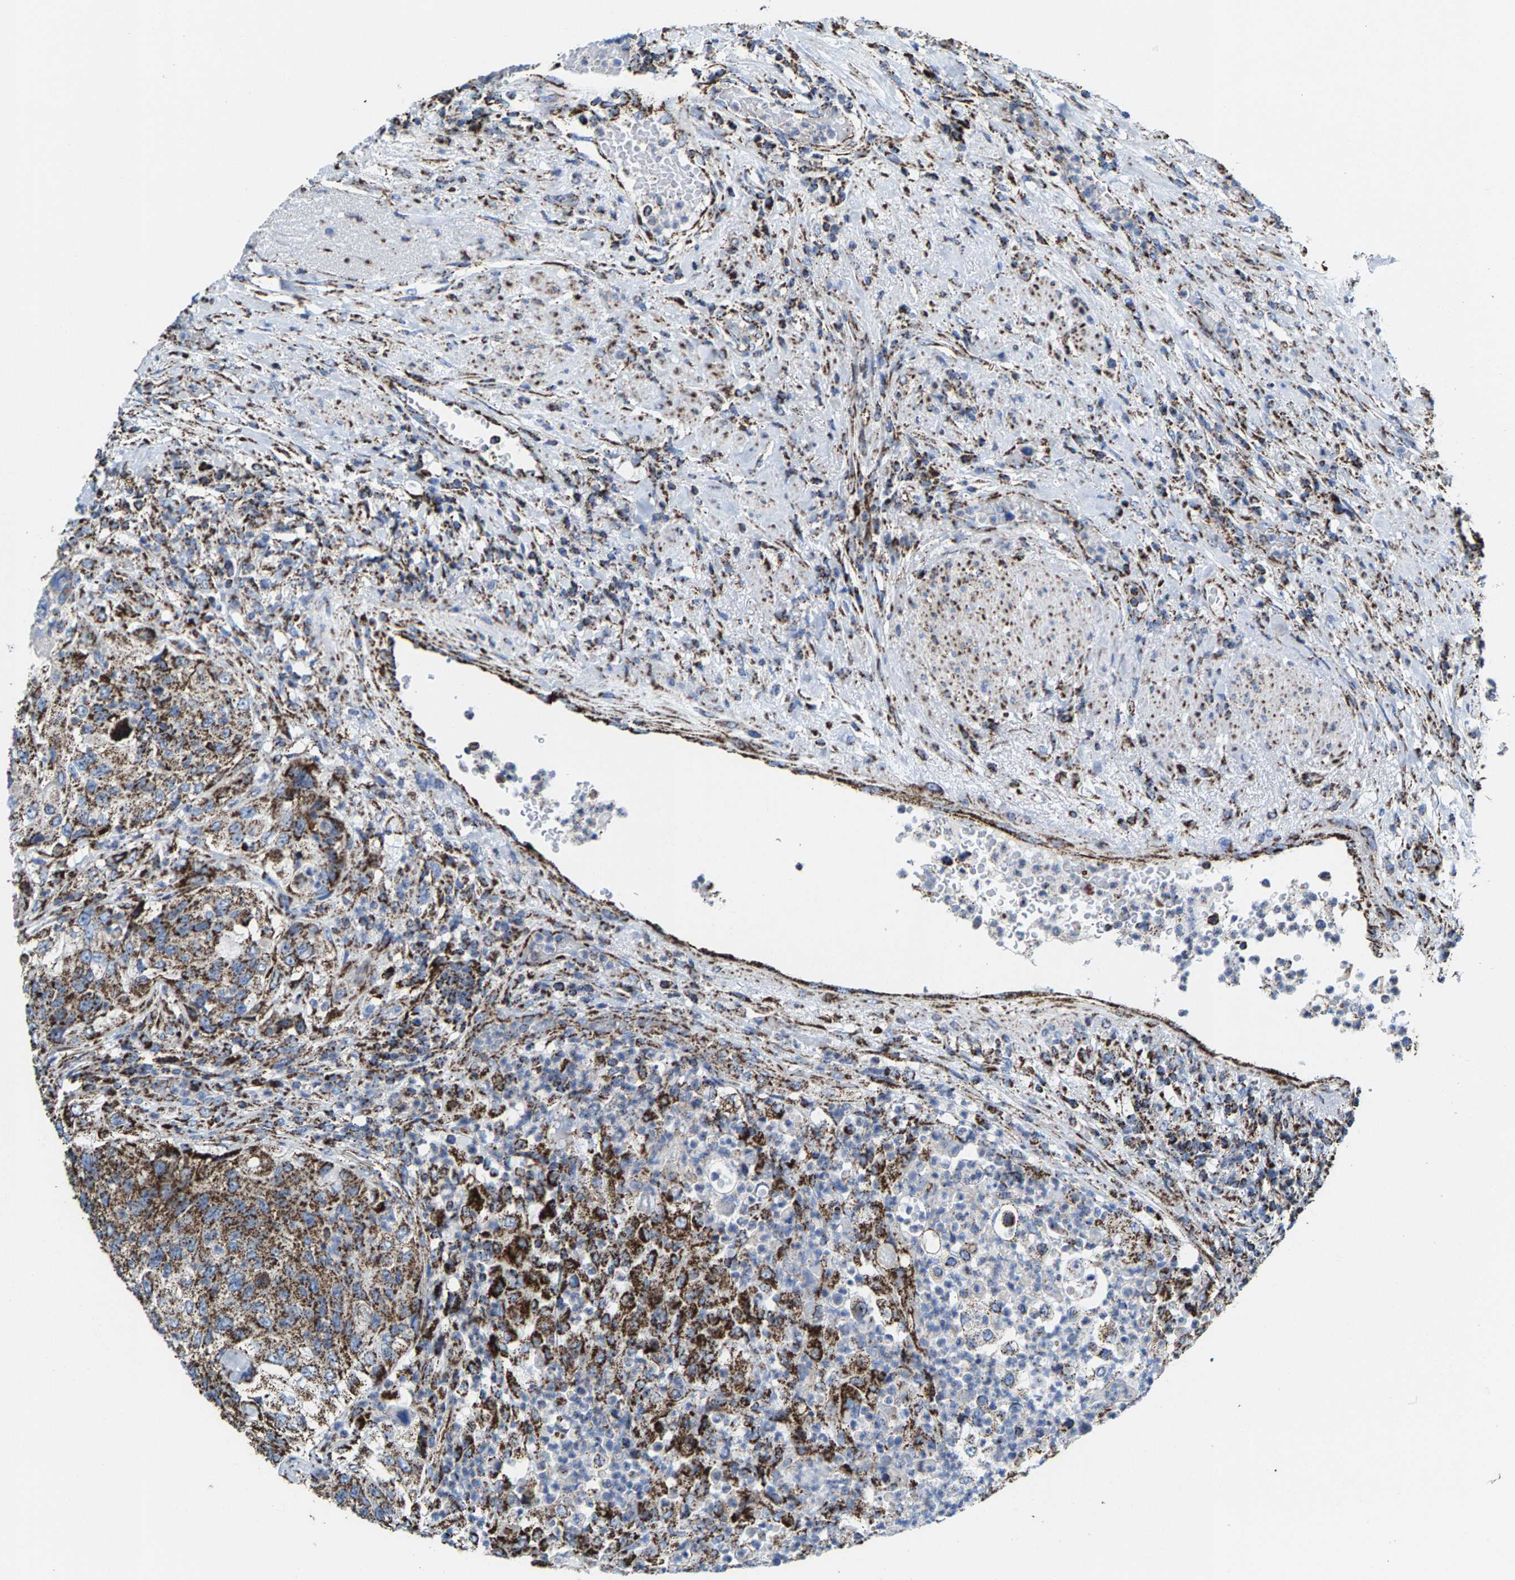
{"staining": {"intensity": "moderate", "quantity": "25%-75%", "location": "cytoplasmic/membranous"}, "tissue": "urothelial cancer", "cell_type": "Tumor cells", "image_type": "cancer", "snomed": [{"axis": "morphology", "description": "Urothelial carcinoma, High grade"}, {"axis": "topography", "description": "Urinary bladder"}], "caption": "Immunohistochemistry (IHC) of human urothelial carcinoma (high-grade) displays medium levels of moderate cytoplasmic/membranous staining in approximately 25%-75% of tumor cells.", "gene": "ECHS1", "patient": {"sex": "female", "age": 60}}